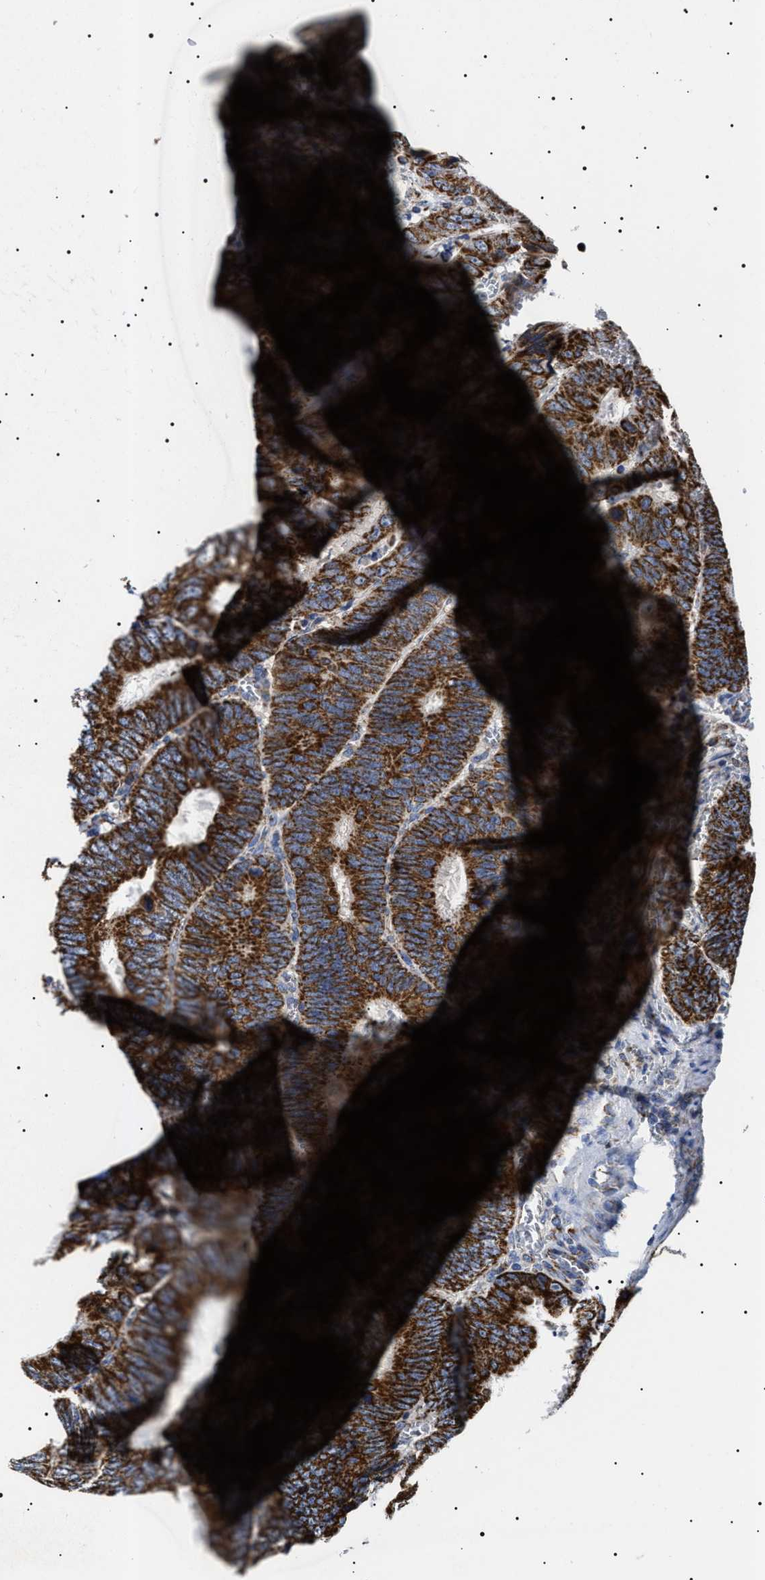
{"staining": {"intensity": "strong", "quantity": ">75%", "location": "cytoplasmic/membranous"}, "tissue": "colorectal cancer", "cell_type": "Tumor cells", "image_type": "cancer", "snomed": [{"axis": "morphology", "description": "Inflammation, NOS"}, {"axis": "morphology", "description": "Adenocarcinoma, NOS"}, {"axis": "topography", "description": "Colon"}], "caption": "Protein staining displays strong cytoplasmic/membranous expression in about >75% of tumor cells in colorectal cancer.", "gene": "CHRDL2", "patient": {"sex": "male", "age": 72}}